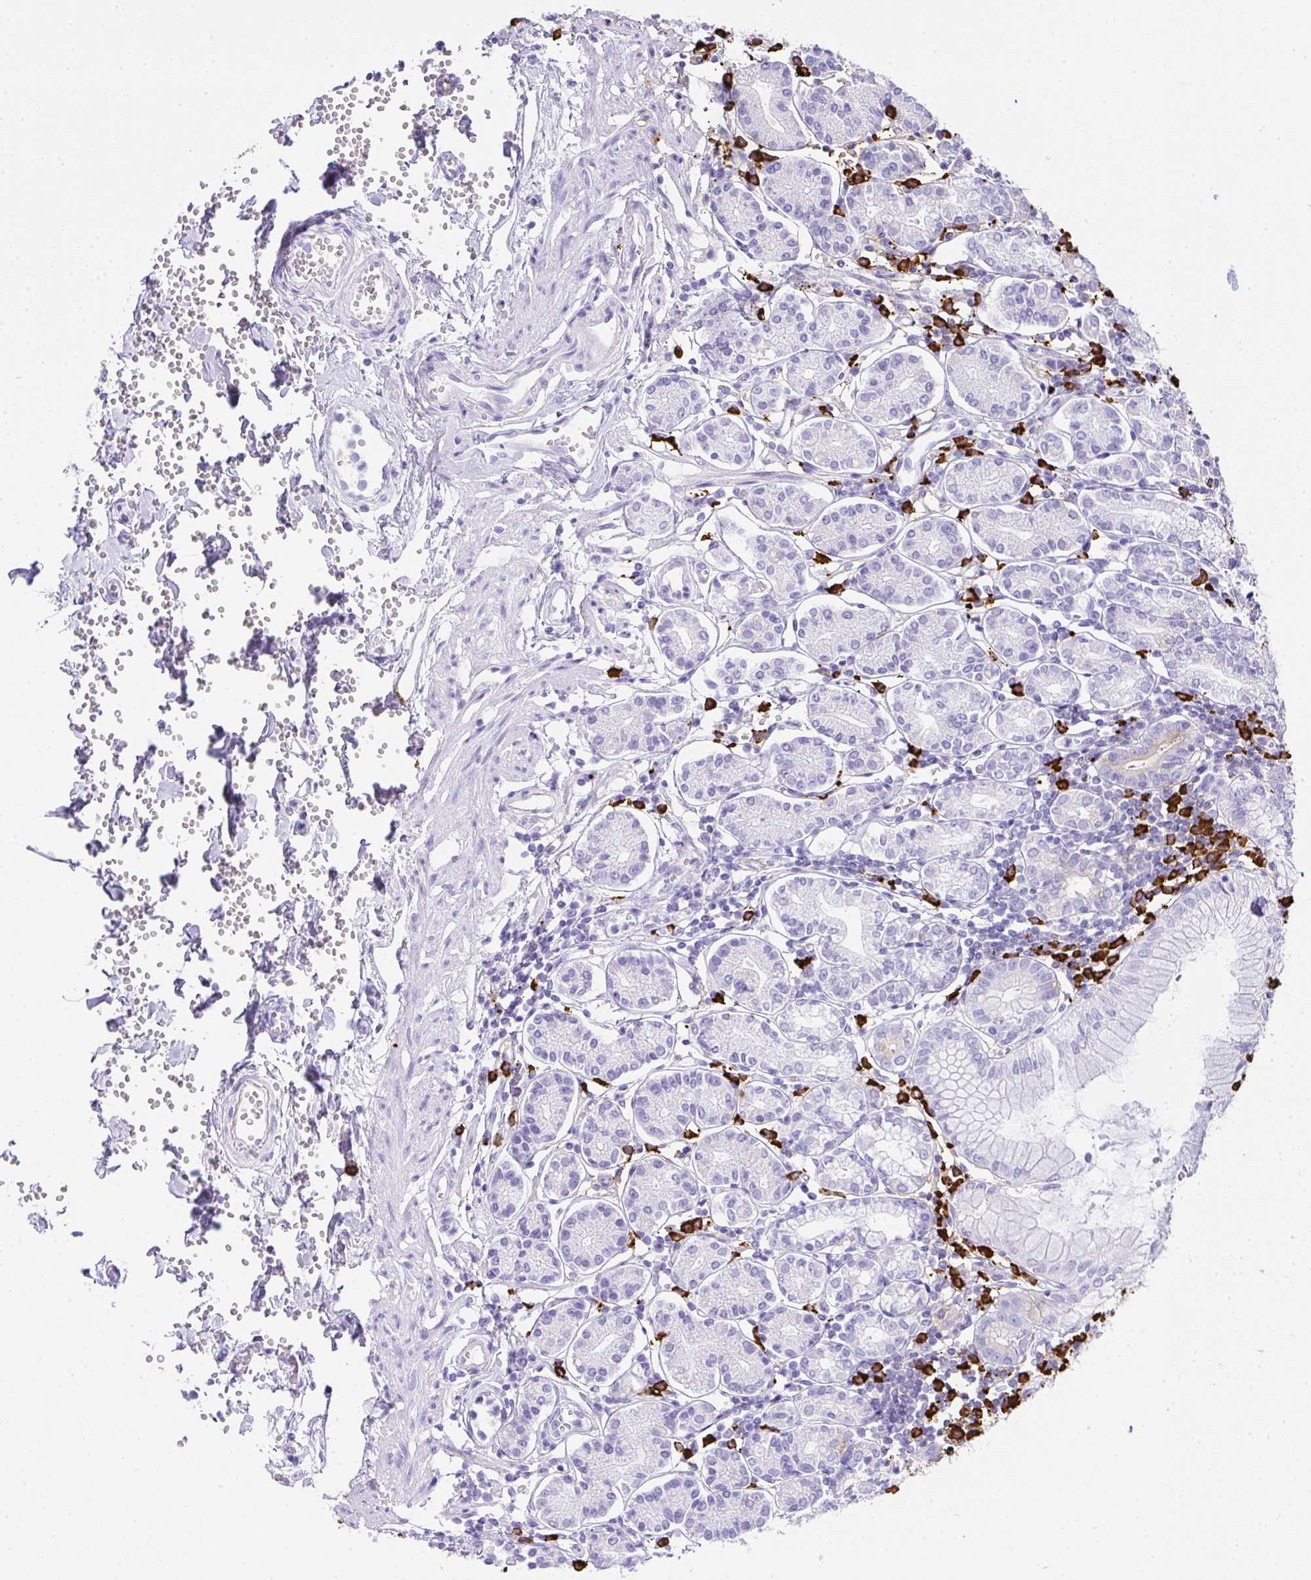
{"staining": {"intensity": "negative", "quantity": "none", "location": "none"}, "tissue": "stomach", "cell_type": "Glandular cells", "image_type": "normal", "snomed": [{"axis": "morphology", "description": "Normal tissue, NOS"}, {"axis": "topography", "description": "Stomach"}], "caption": "Stomach stained for a protein using immunohistochemistry exhibits no positivity glandular cells.", "gene": "CDADC1", "patient": {"sex": "female", "age": 62}}